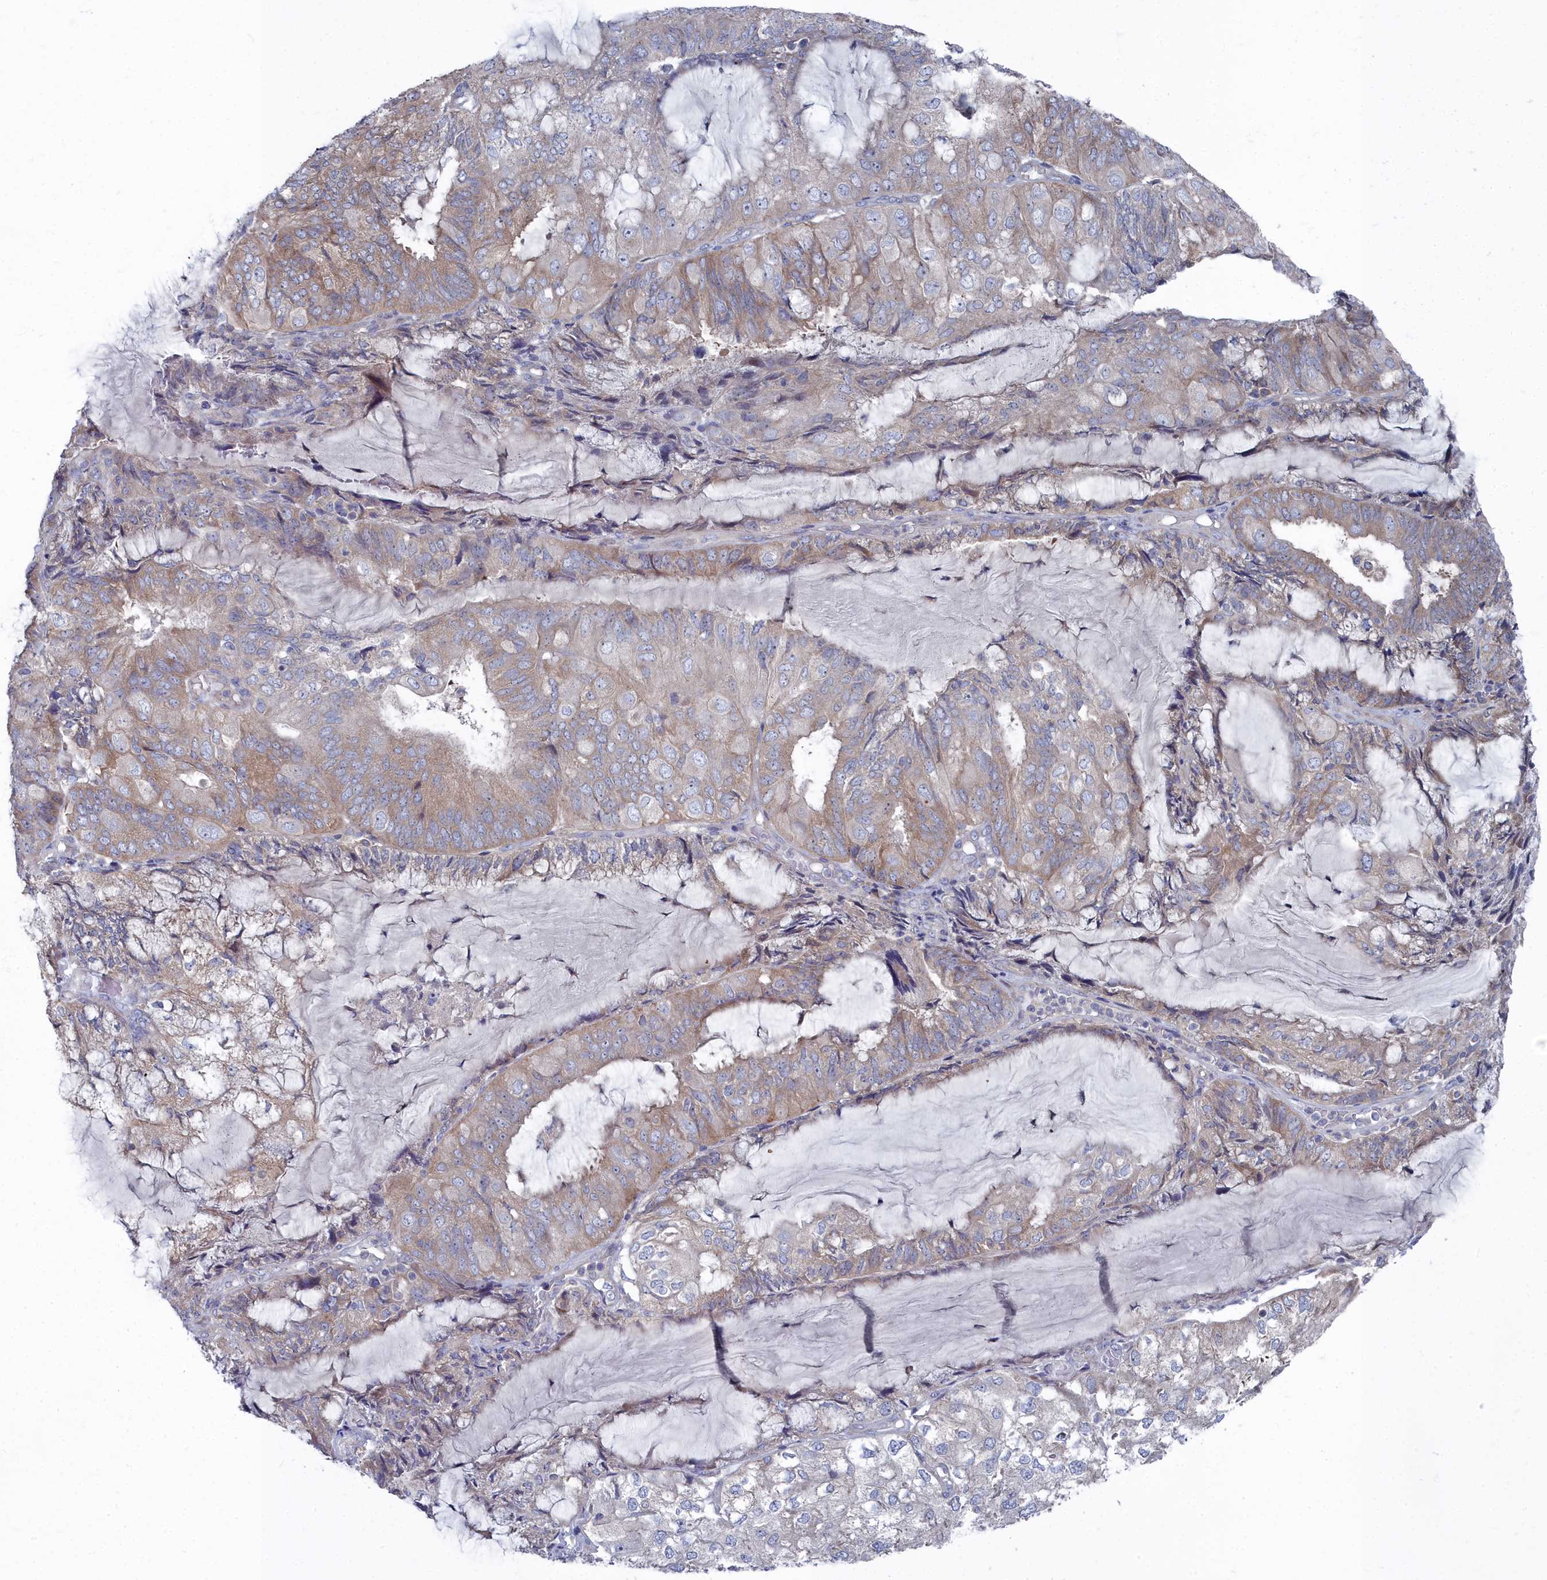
{"staining": {"intensity": "weak", "quantity": "25%-75%", "location": "cytoplasmic/membranous"}, "tissue": "endometrial cancer", "cell_type": "Tumor cells", "image_type": "cancer", "snomed": [{"axis": "morphology", "description": "Adenocarcinoma, NOS"}, {"axis": "topography", "description": "Endometrium"}], "caption": "About 25%-75% of tumor cells in adenocarcinoma (endometrial) show weak cytoplasmic/membranous protein expression as visualized by brown immunohistochemical staining.", "gene": "CCDC149", "patient": {"sex": "female", "age": 81}}